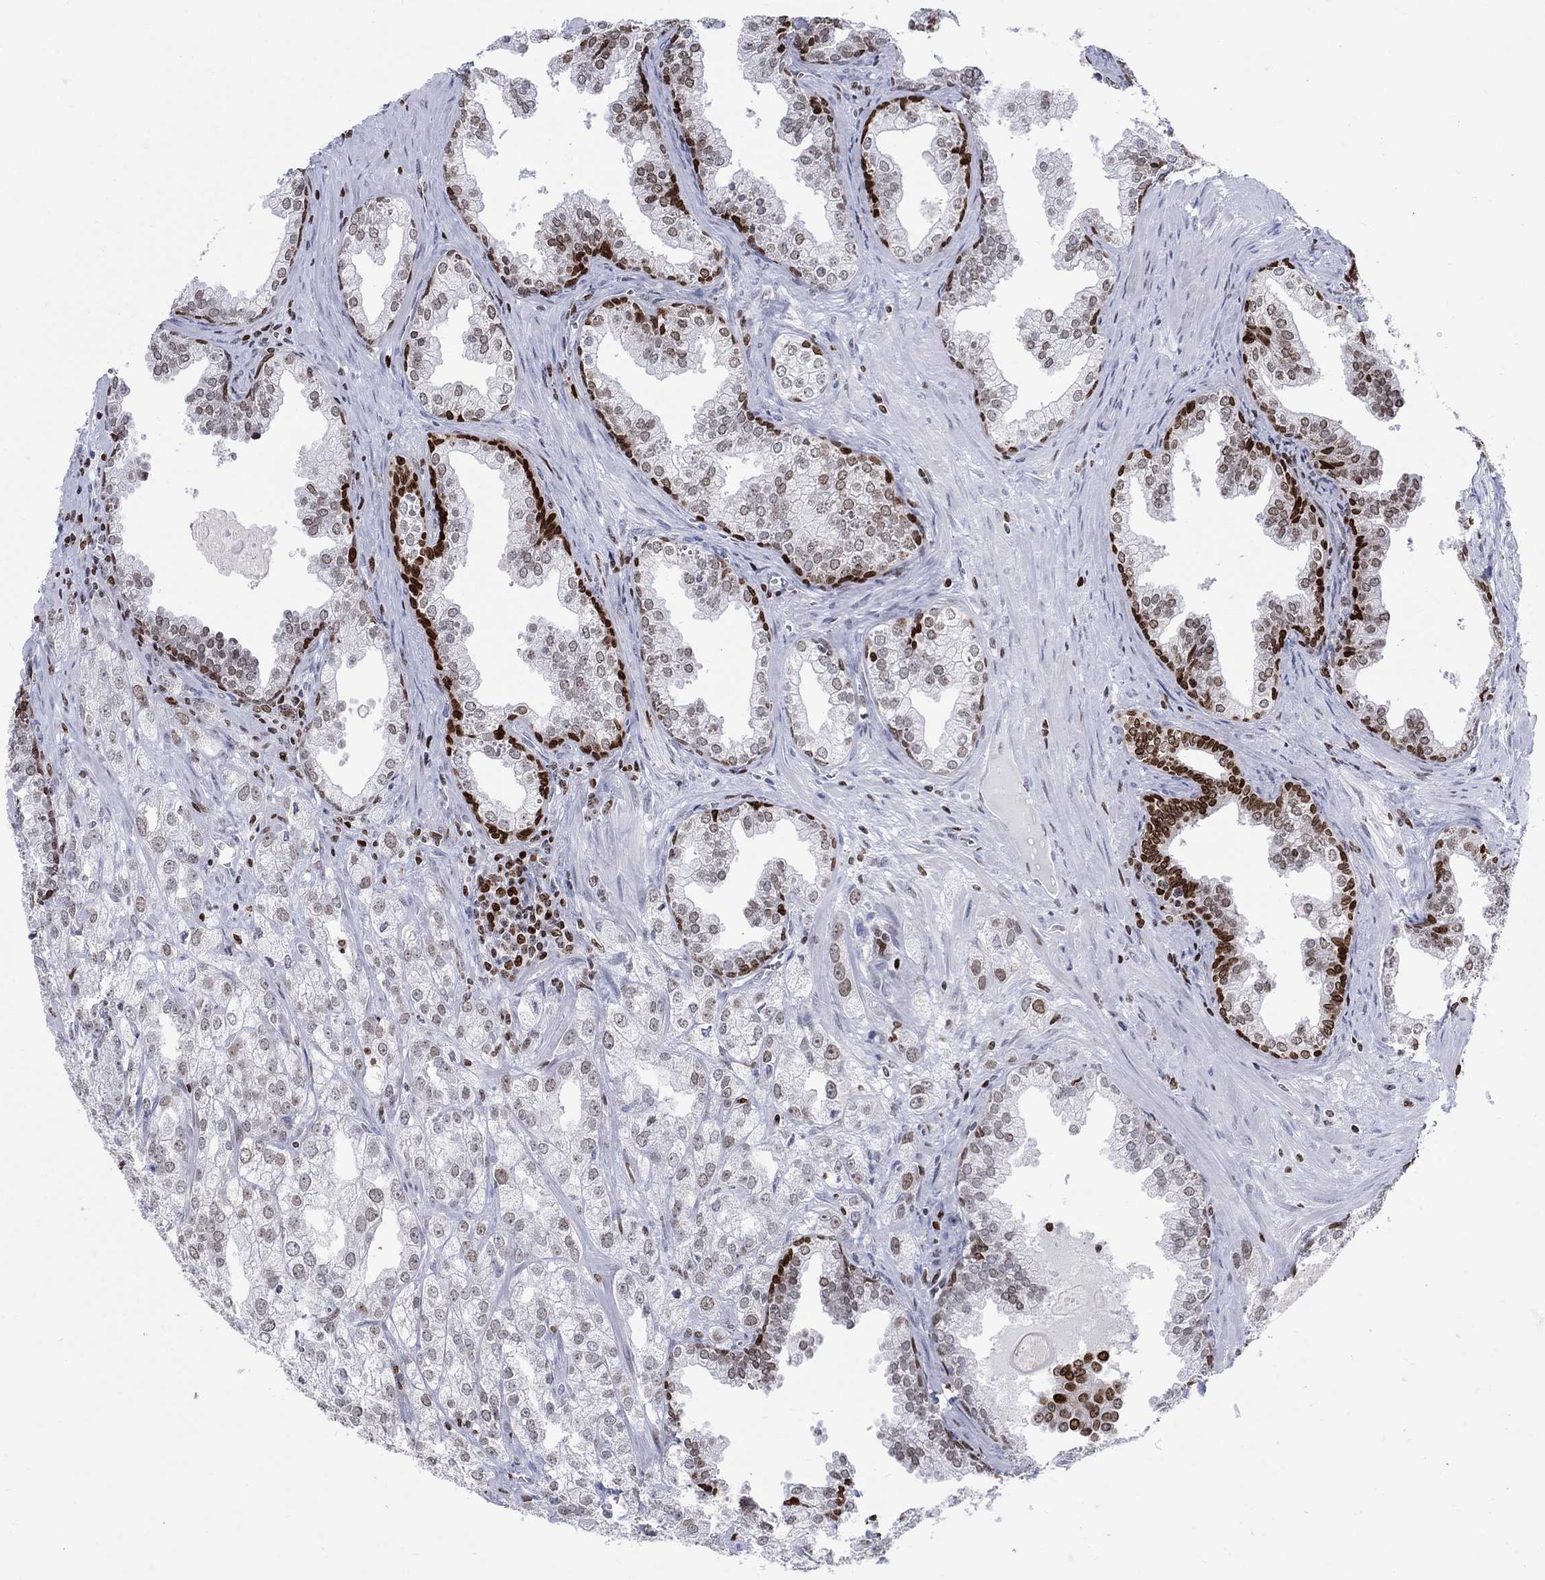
{"staining": {"intensity": "strong", "quantity": "<25%", "location": "nuclear"}, "tissue": "prostate cancer", "cell_type": "Tumor cells", "image_type": "cancer", "snomed": [{"axis": "morphology", "description": "Adenocarcinoma, NOS"}, {"axis": "topography", "description": "Prostate"}], "caption": "Immunohistochemistry (IHC) histopathology image of human prostate cancer (adenocarcinoma) stained for a protein (brown), which displays medium levels of strong nuclear expression in about <25% of tumor cells.", "gene": "HMGA1", "patient": {"sex": "male", "age": 70}}